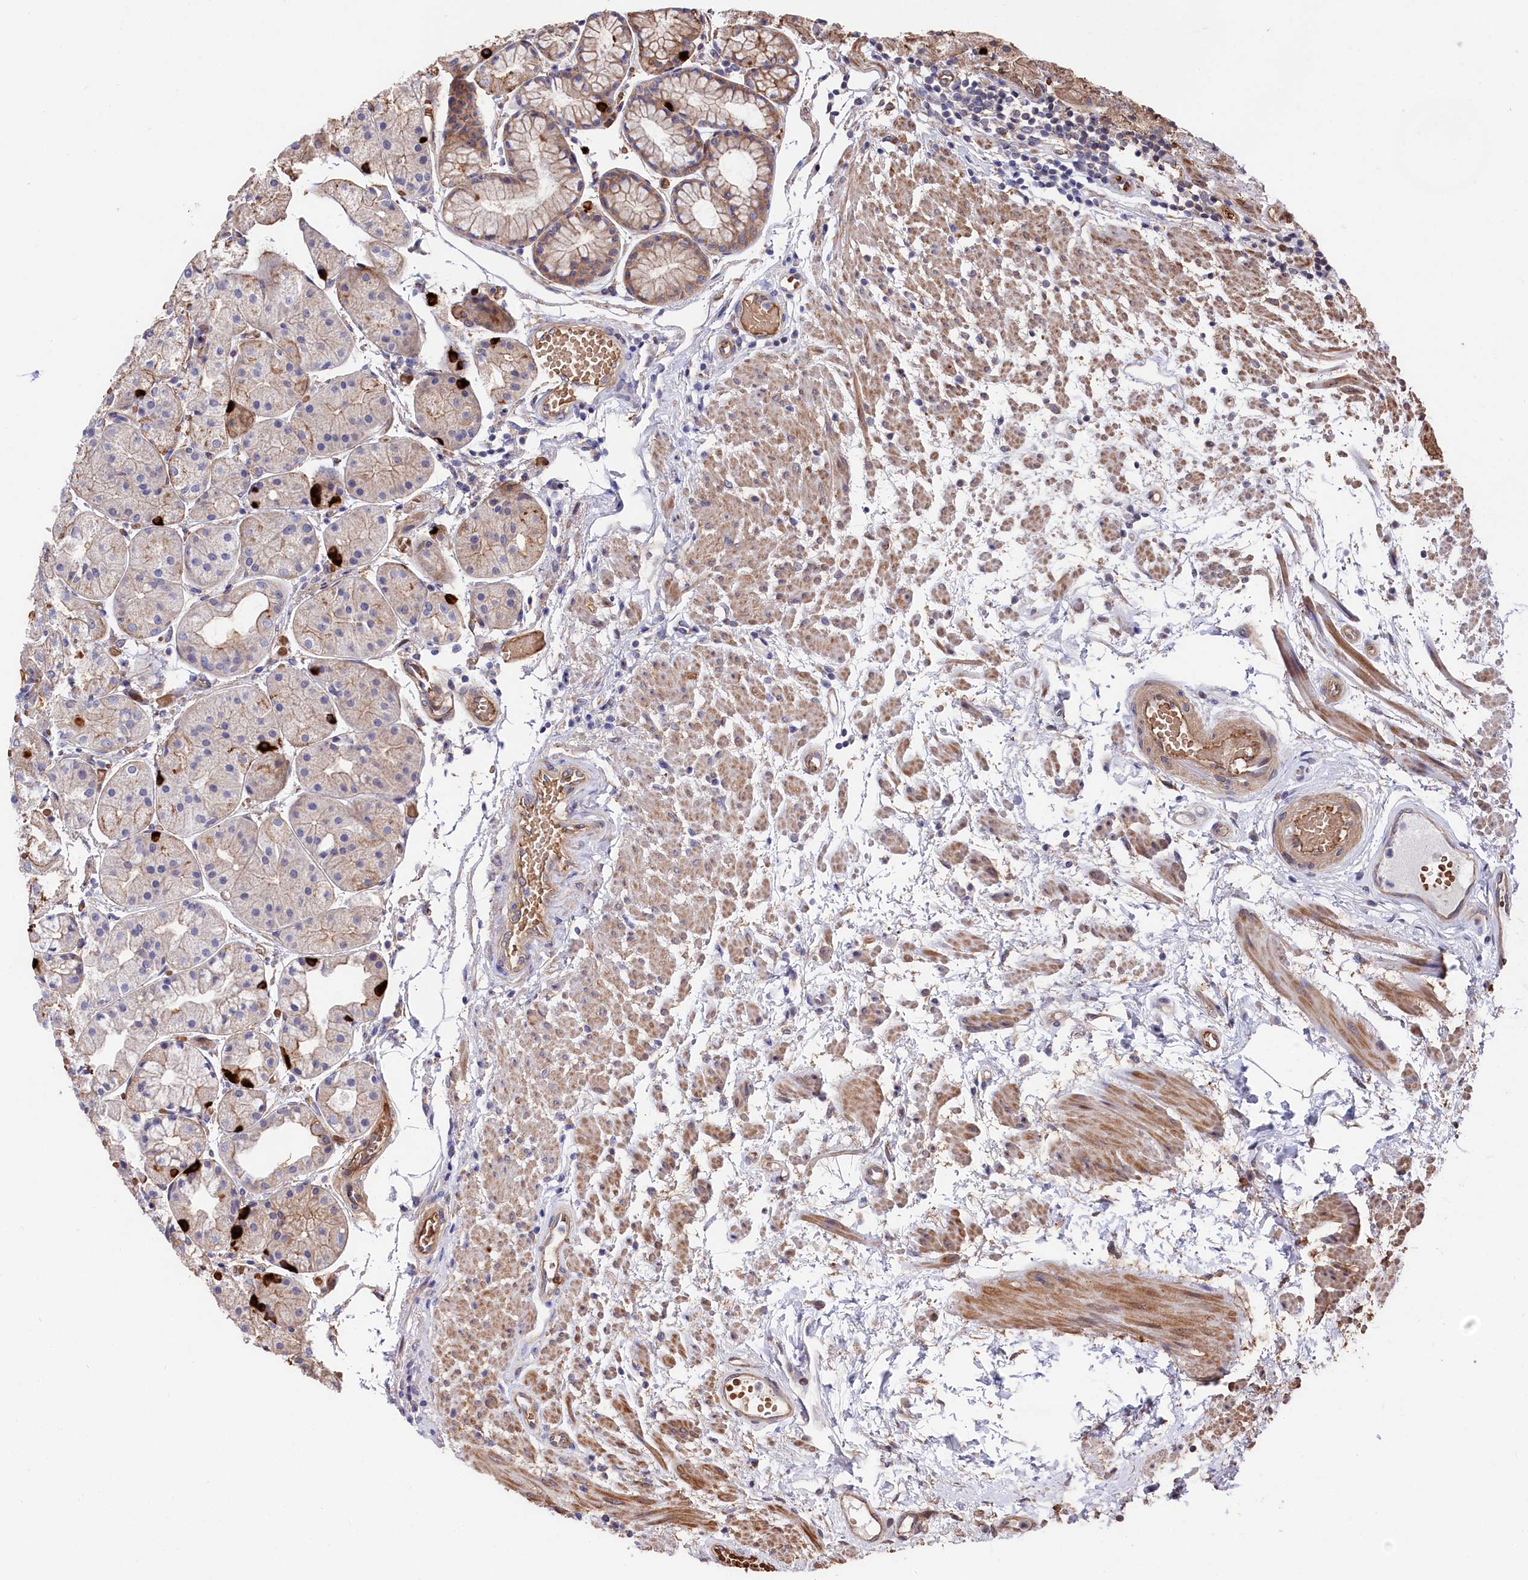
{"staining": {"intensity": "moderate", "quantity": "25%-75%", "location": "cytoplasmic/membranous"}, "tissue": "stomach", "cell_type": "Glandular cells", "image_type": "normal", "snomed": [{"axis": "morphology", "description": "Normal tissue, NOS"}, {"axis": "topography", "description": "Stomach, upper"}], "caption": "A medium amount of moderate cytoplasmic/membranous positivity is appreciated in about 25%-75% of glandular cells in unremarkable stomach. The staining was performed using DAB to visualize the protein expression in brown, while the nuclei were stained in blue with hematoxylin (Magnification: 20x).", "gene": "TNKS1BP1", "patient": {"sex": "male", "age": 72}}